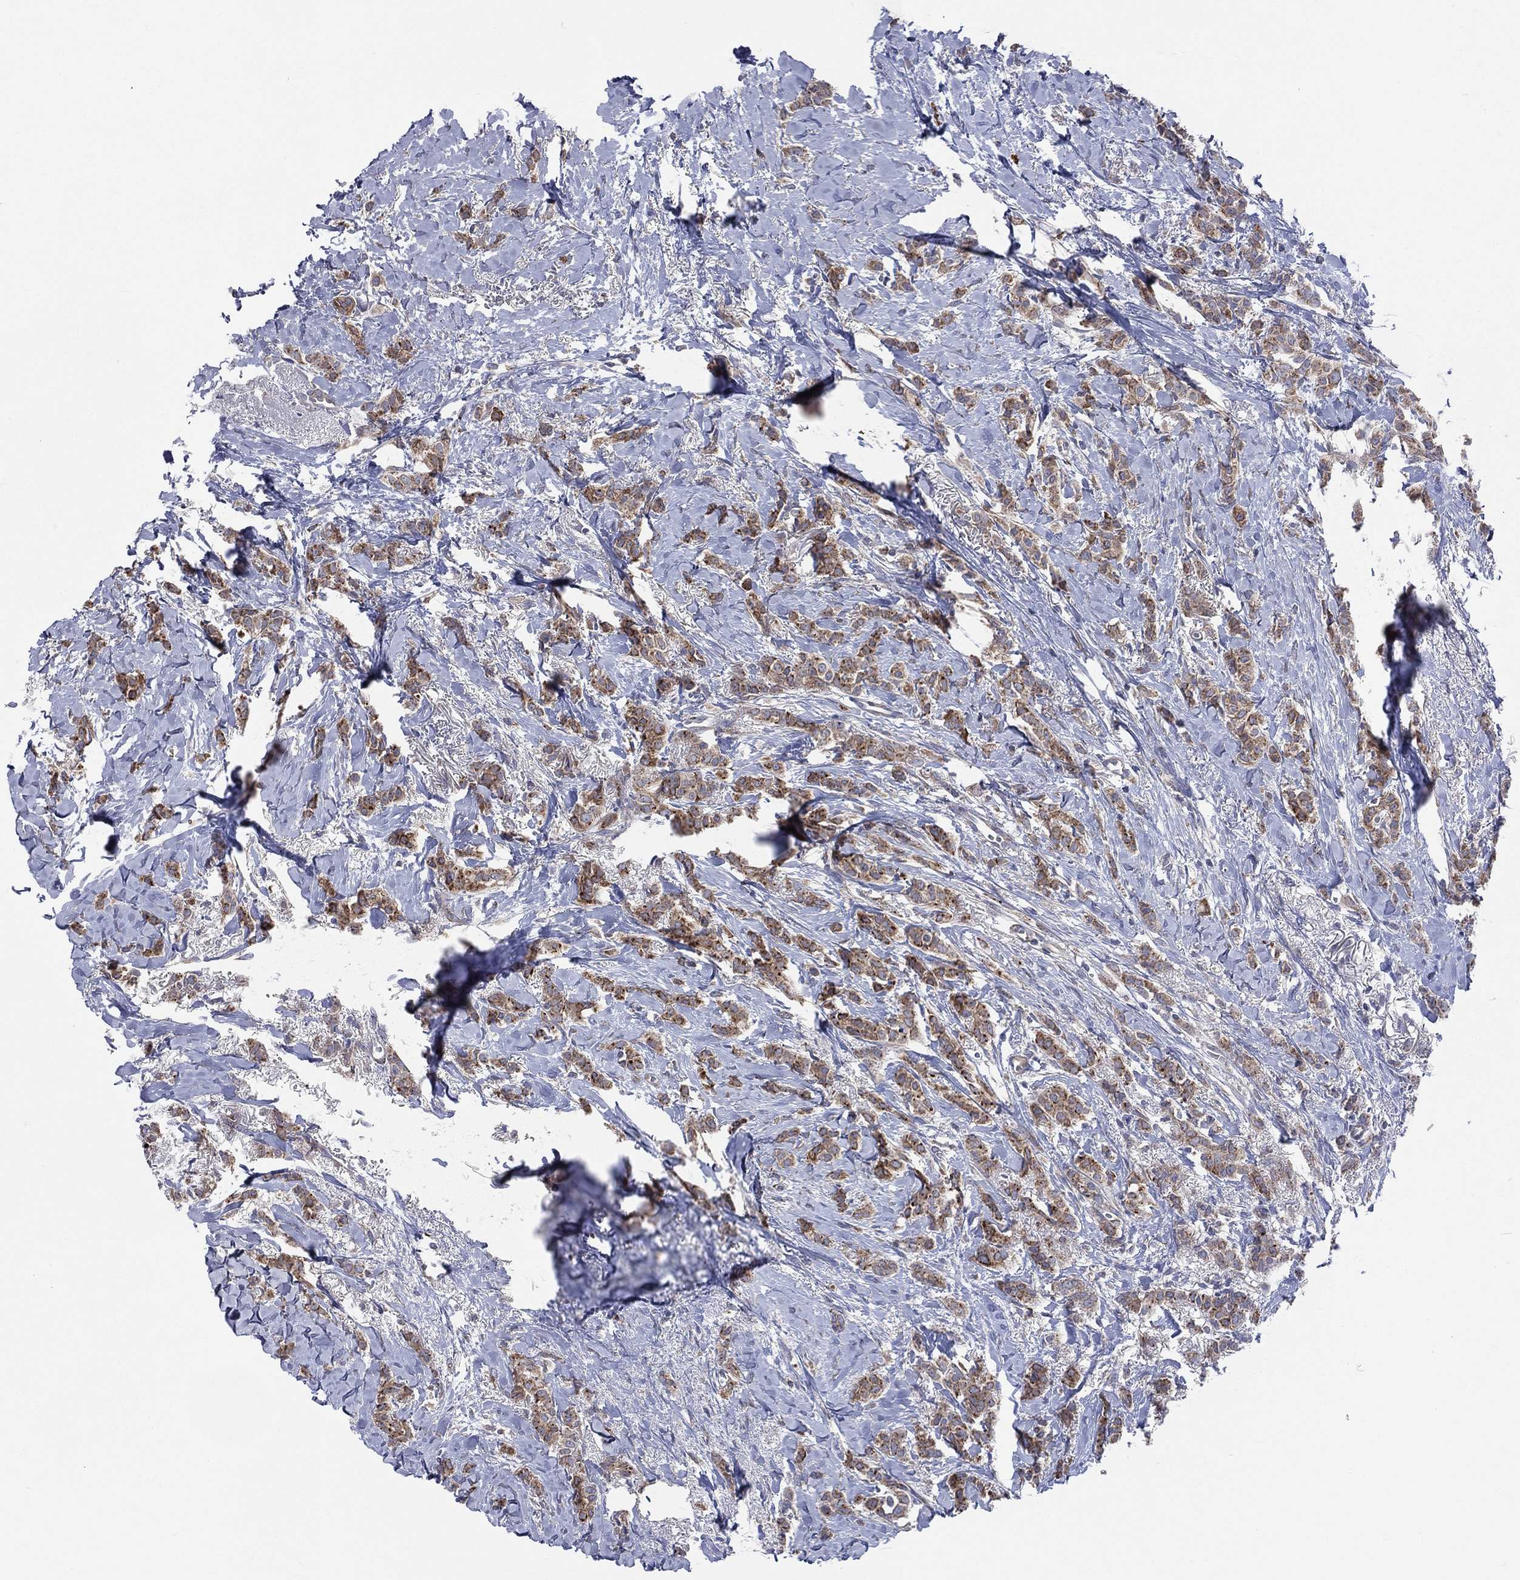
{"staining": {"intensity": "moderate", "quantity": ">75%", "location": "cytoplasmic/membranous"}, "tissue": "breast cancer", "cell_type": "Tumor cells", "image_type": "cancer", "snomed": [{"axis": "morphology", "description": "Duct carcinoma"}, {"axis": "topography", "description": "Breast"}], "caption": "A histopathology image showing moderate cytoplasmic/membranous expression in about >75% of tumor cells in breast cancer, as visualized by brown immunohistochemical staining.", "gene": "CCDC159", "patient": {"sex": "female", "age": 85}}